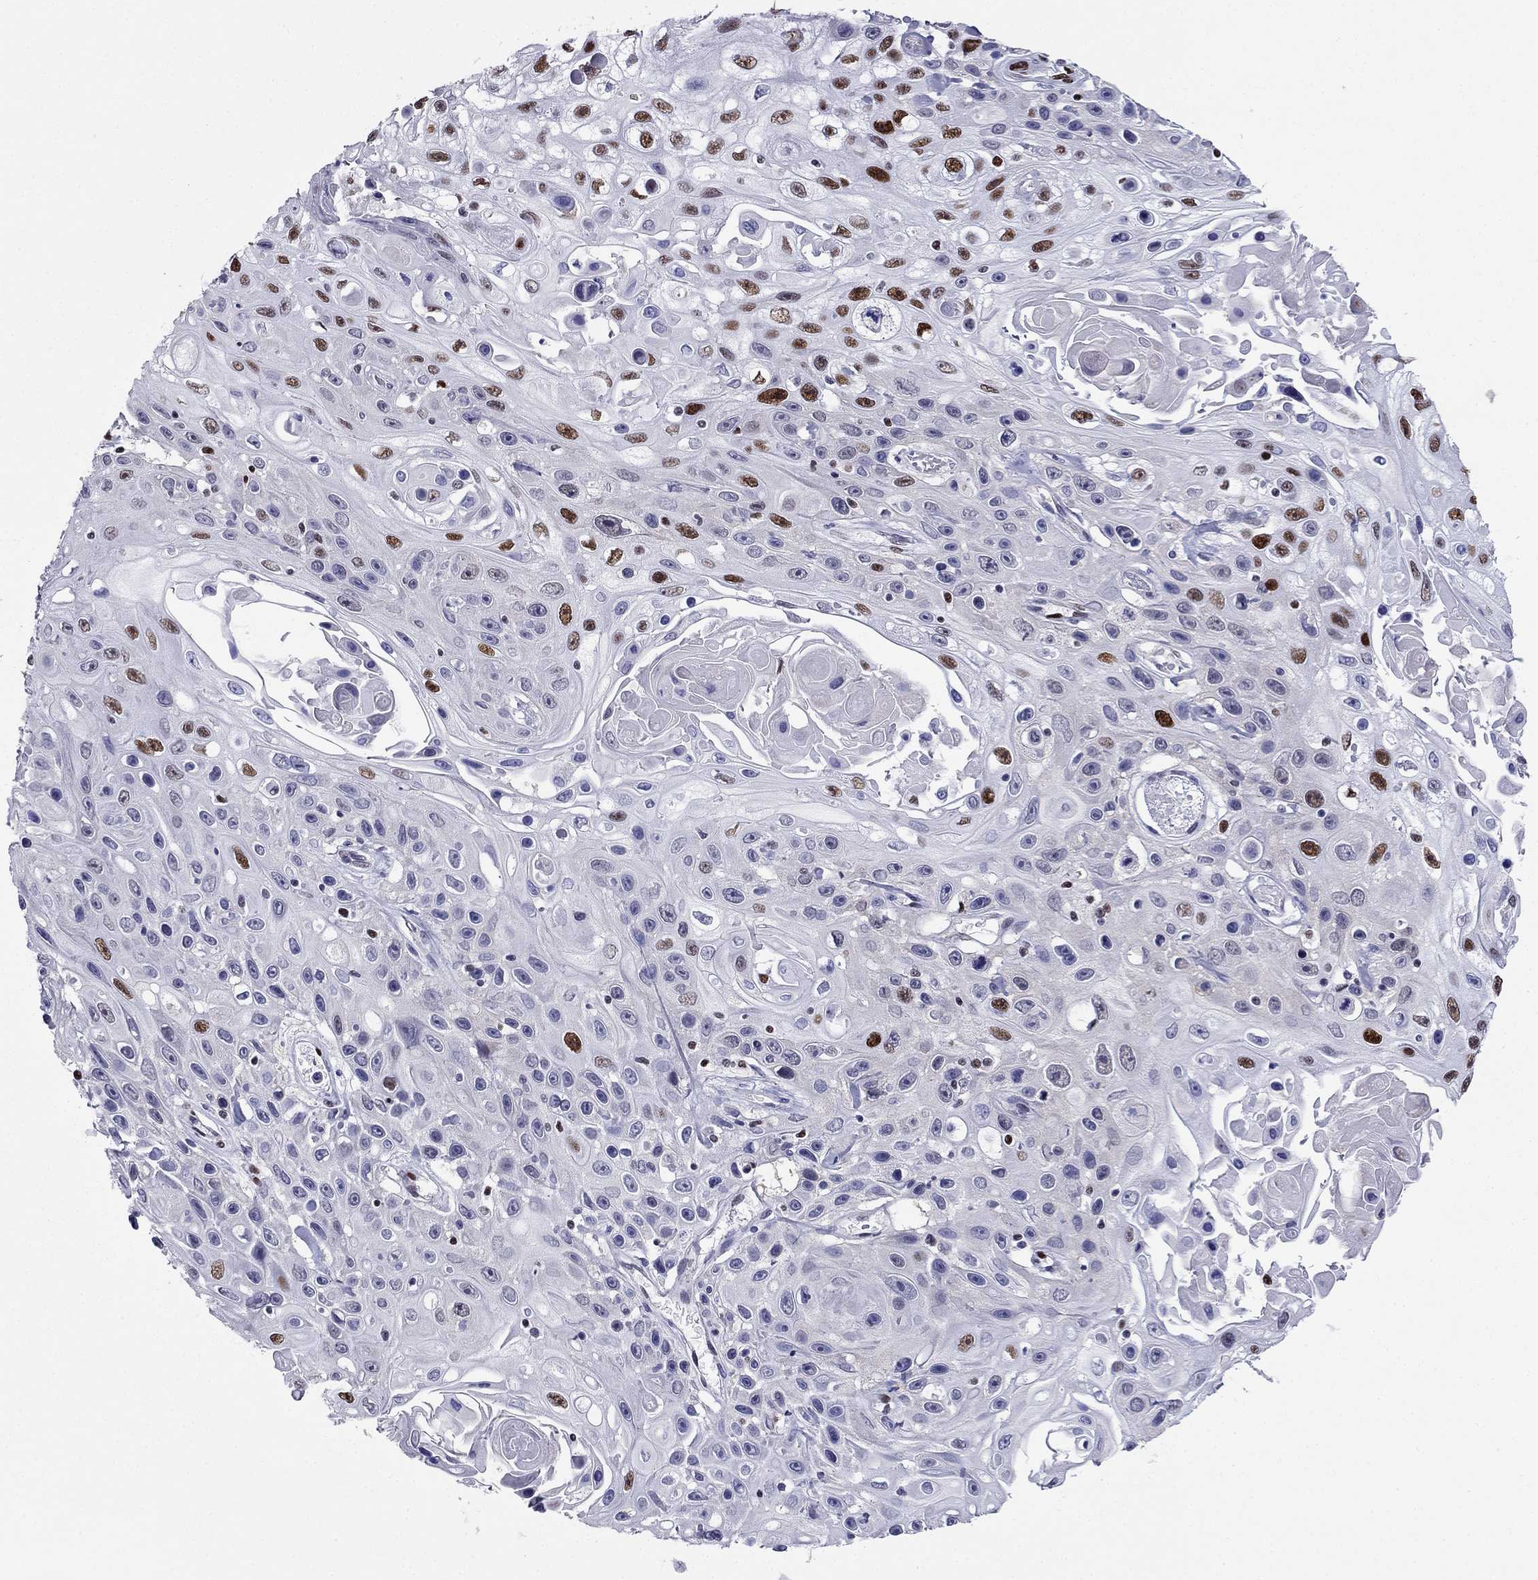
{"staining": {"intensity": "moderate", "quantity": "25%-75%", "location": "nuclear"}, "tissue": "skin cancer", "cell_type": "Tumor cells", "image_type": "cancer", "snomed": [{"axis": "morphology", "description": "Squamous cell carcinoma, NOS"}, {"axis": "topography", "description": "Skin"}], "caption": "Skin squamous cell carcinoma stained with IHC shows moderate nuclear positivity in approximately 25%-75% of tumor cells. (Brightfield microscopy of DAB IHC at high magnification).", "gene": "PPM1G", "patient": {"sex": "male", "age": 82}}